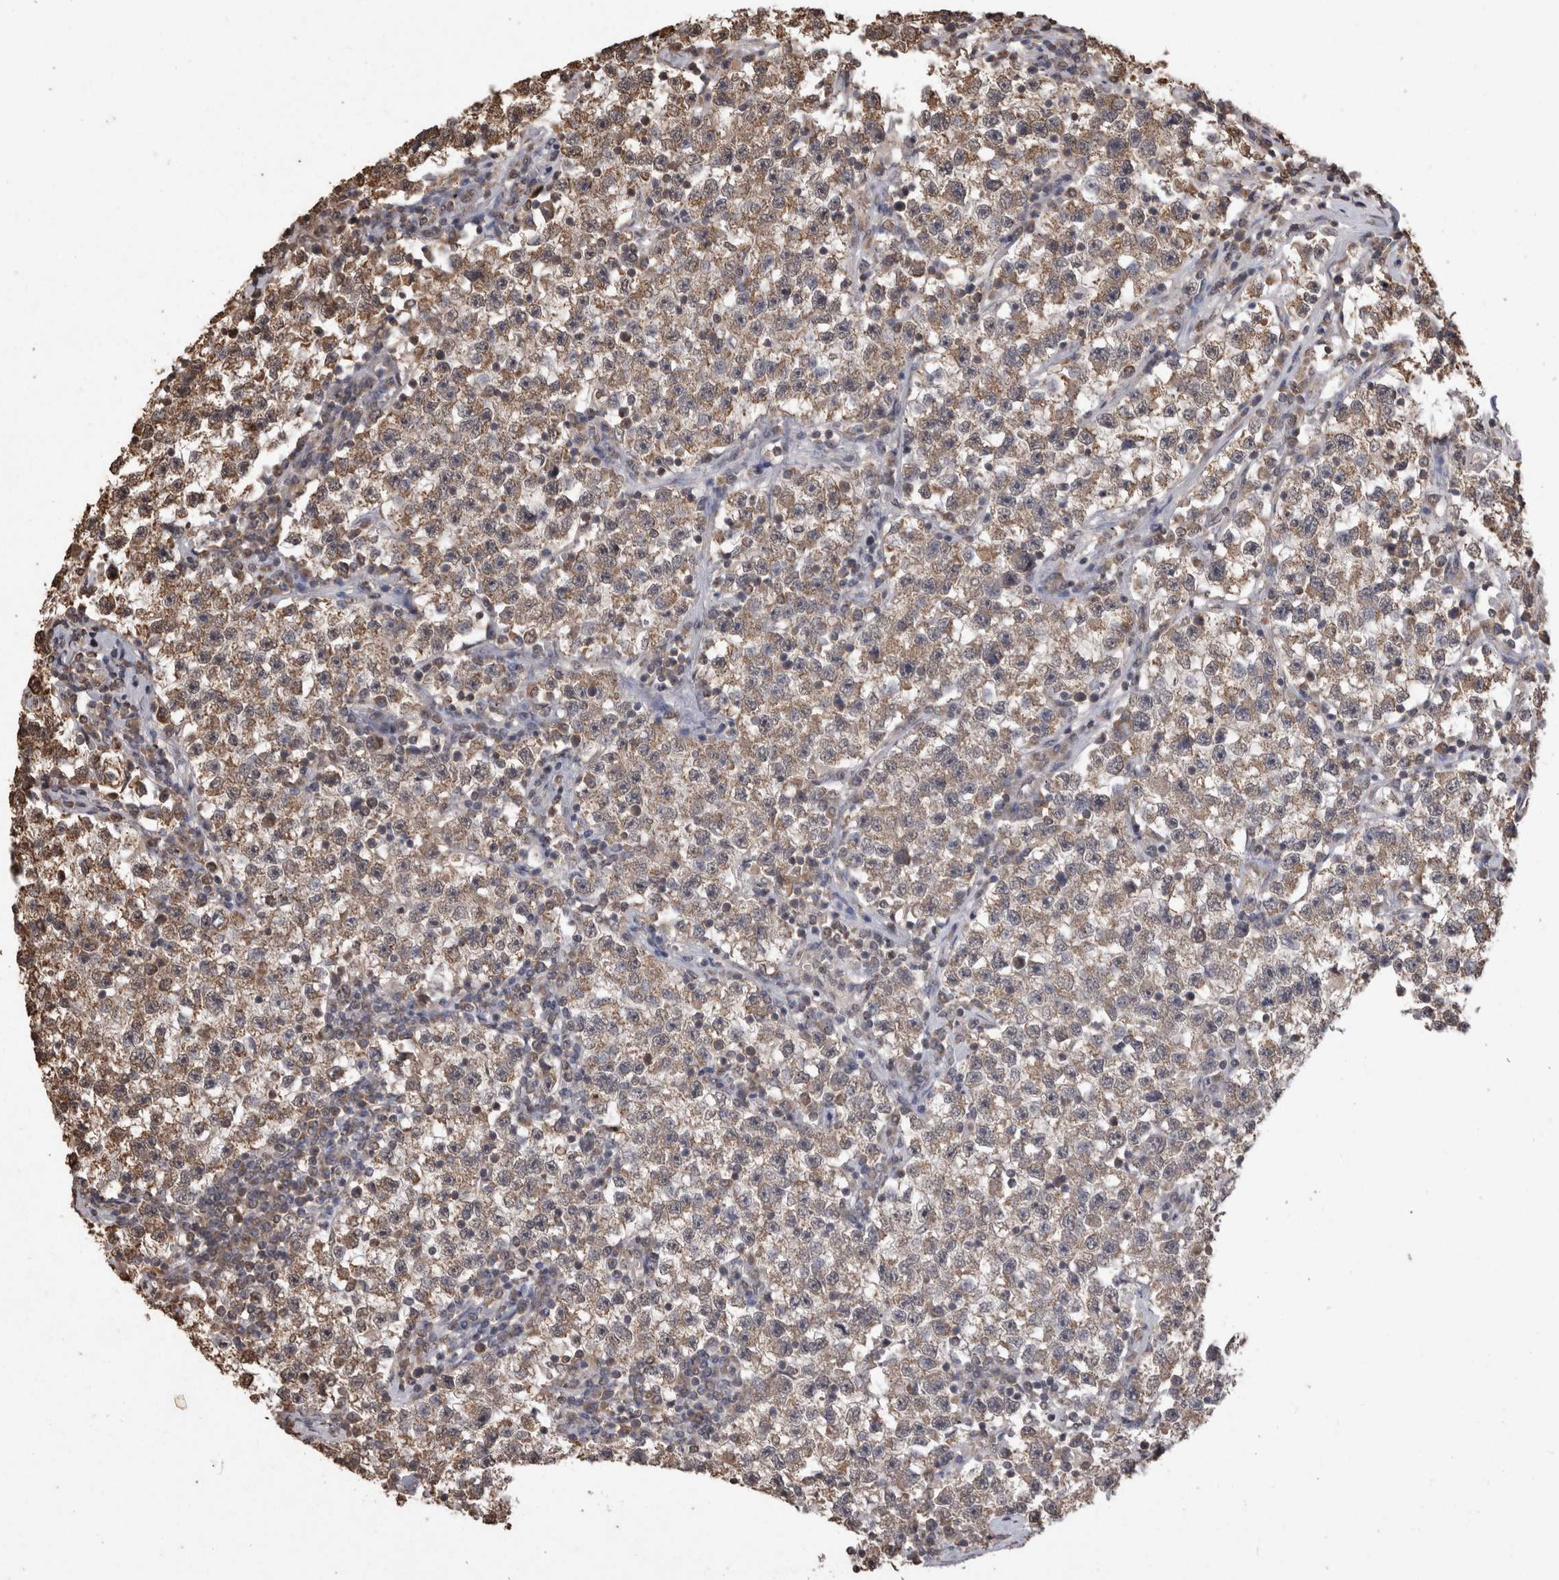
{"staining": {"intensity": "moderate", "quantity": "25%-75%", "location": "cytoplasmic/membranous"}, "tissue": "testis cancer", "cell_type": "Tumor cells", "image_type": "cancer", "snomed": [{"axis": "morphology", "description": "Seminoma, NOS"}, {"axis": "topography", "description": "Testis"}], "caption": "This is a photomicrograph of immunohistochemistry (IHC) staining of seminoma (testis), which shows moderate expression in the cytoplasmic/membranous of tumor cells.", "gene": "SOCS5", "patient": {"sex": "male", "age": 22}}